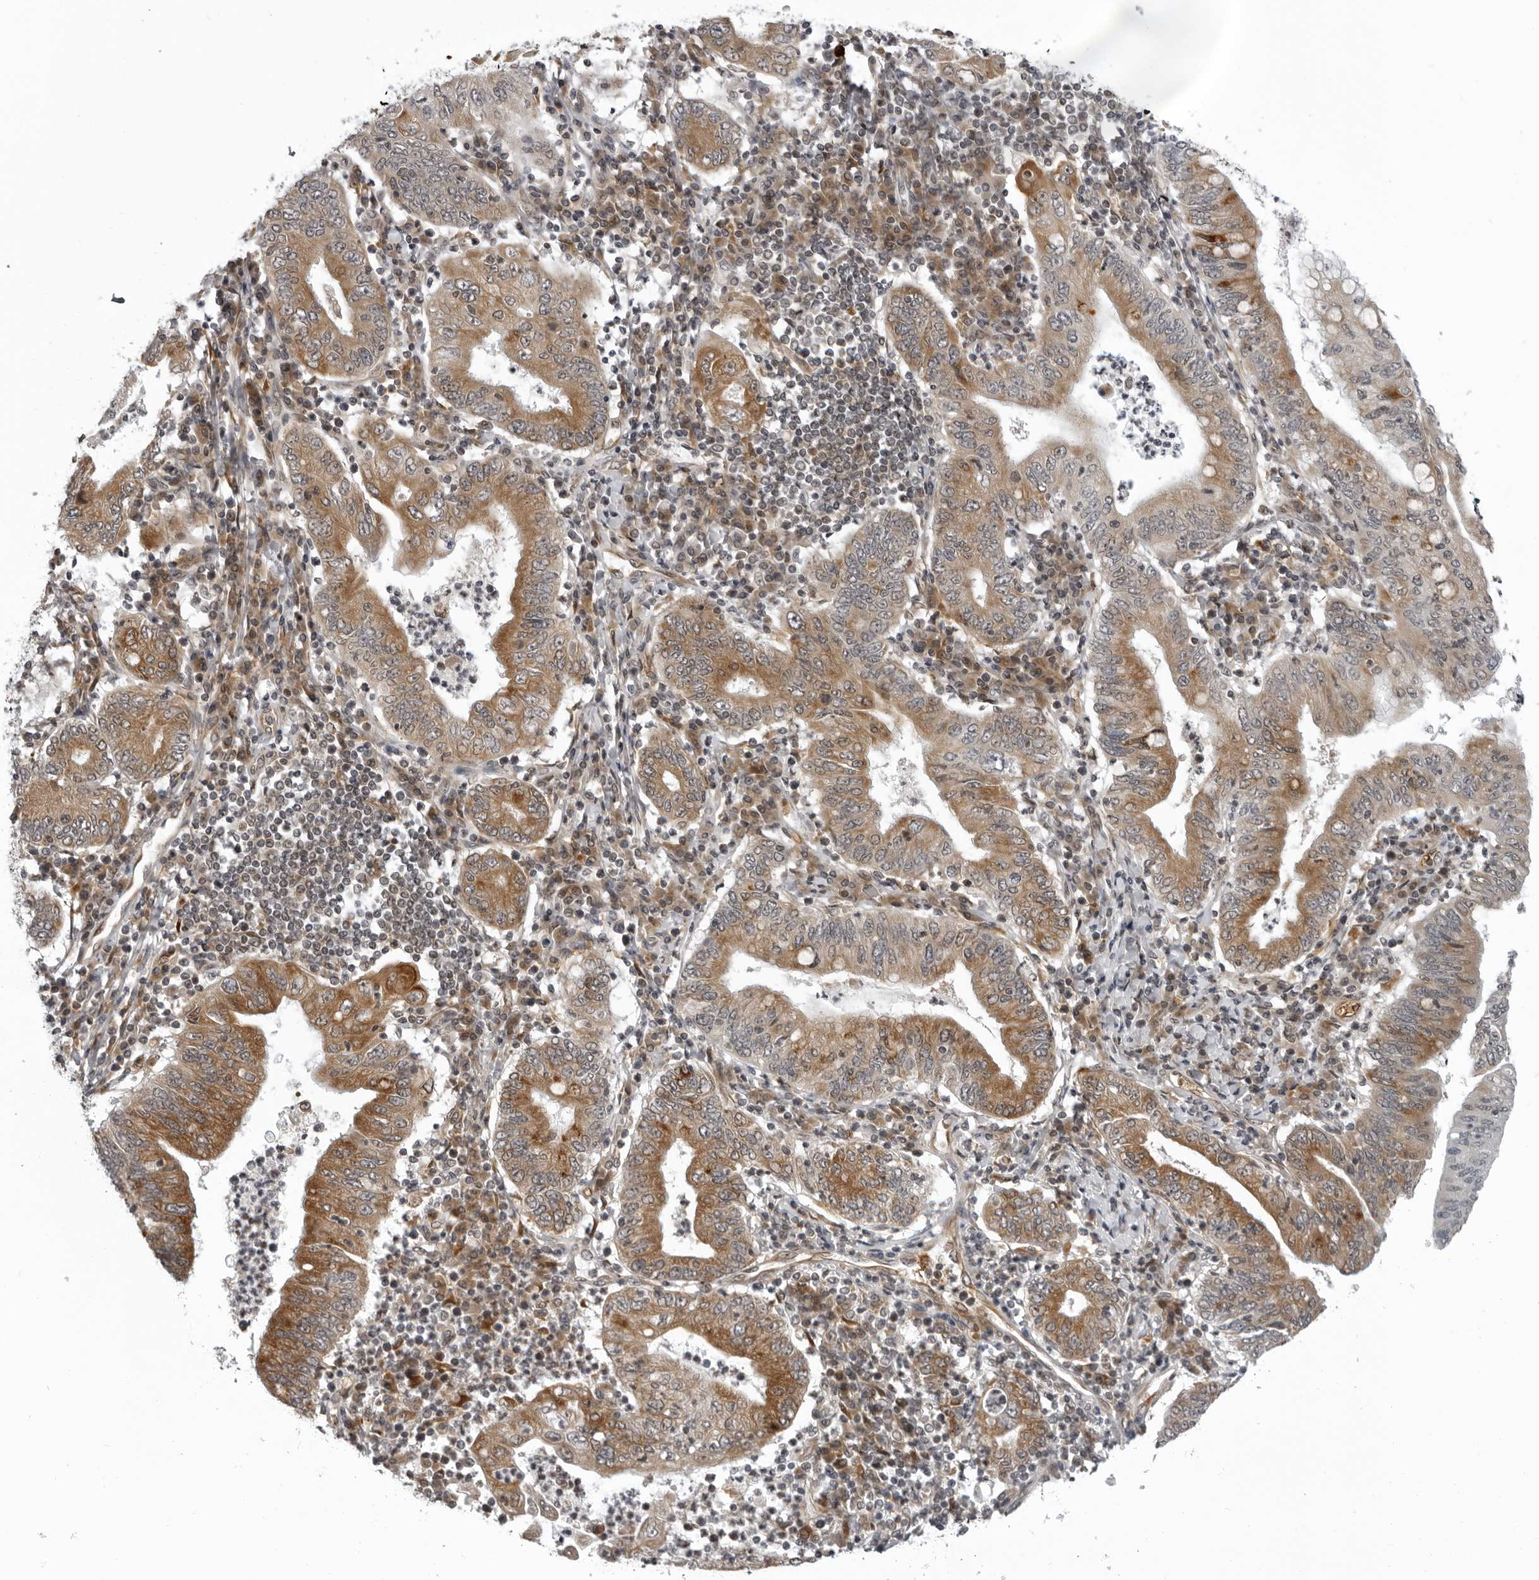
{"staining": {"intensity": "moderate", "quantity": ">75%", "location": "cytoplasmic/membranous"}, "tissue": "stomach cancer", "cell_type": "Tumor cells", "image_type": "cancer", "snomed": [{"axis": "morphology", "description": "Normal tissue, NOS"}, {"axis": "morphology", "description": "Adenocarcinoma, NOS"}, {"axis": "topography", "description": "Esophagus"}, {"axis": "topography", "description": "Stomach, upper"}, {"axis": "topography", "description": "Peripheral nerve tissue"}], "caption": "A high-resolution image shows immunohistochemistry staining of stomach cancer (adenocarcinoma), which reveals moderate cytoplasmic/membranous positivity in approximately >75% of tumor cells.", "gene": "THOP1", "patient": {"sex": "male", "age": 62}}